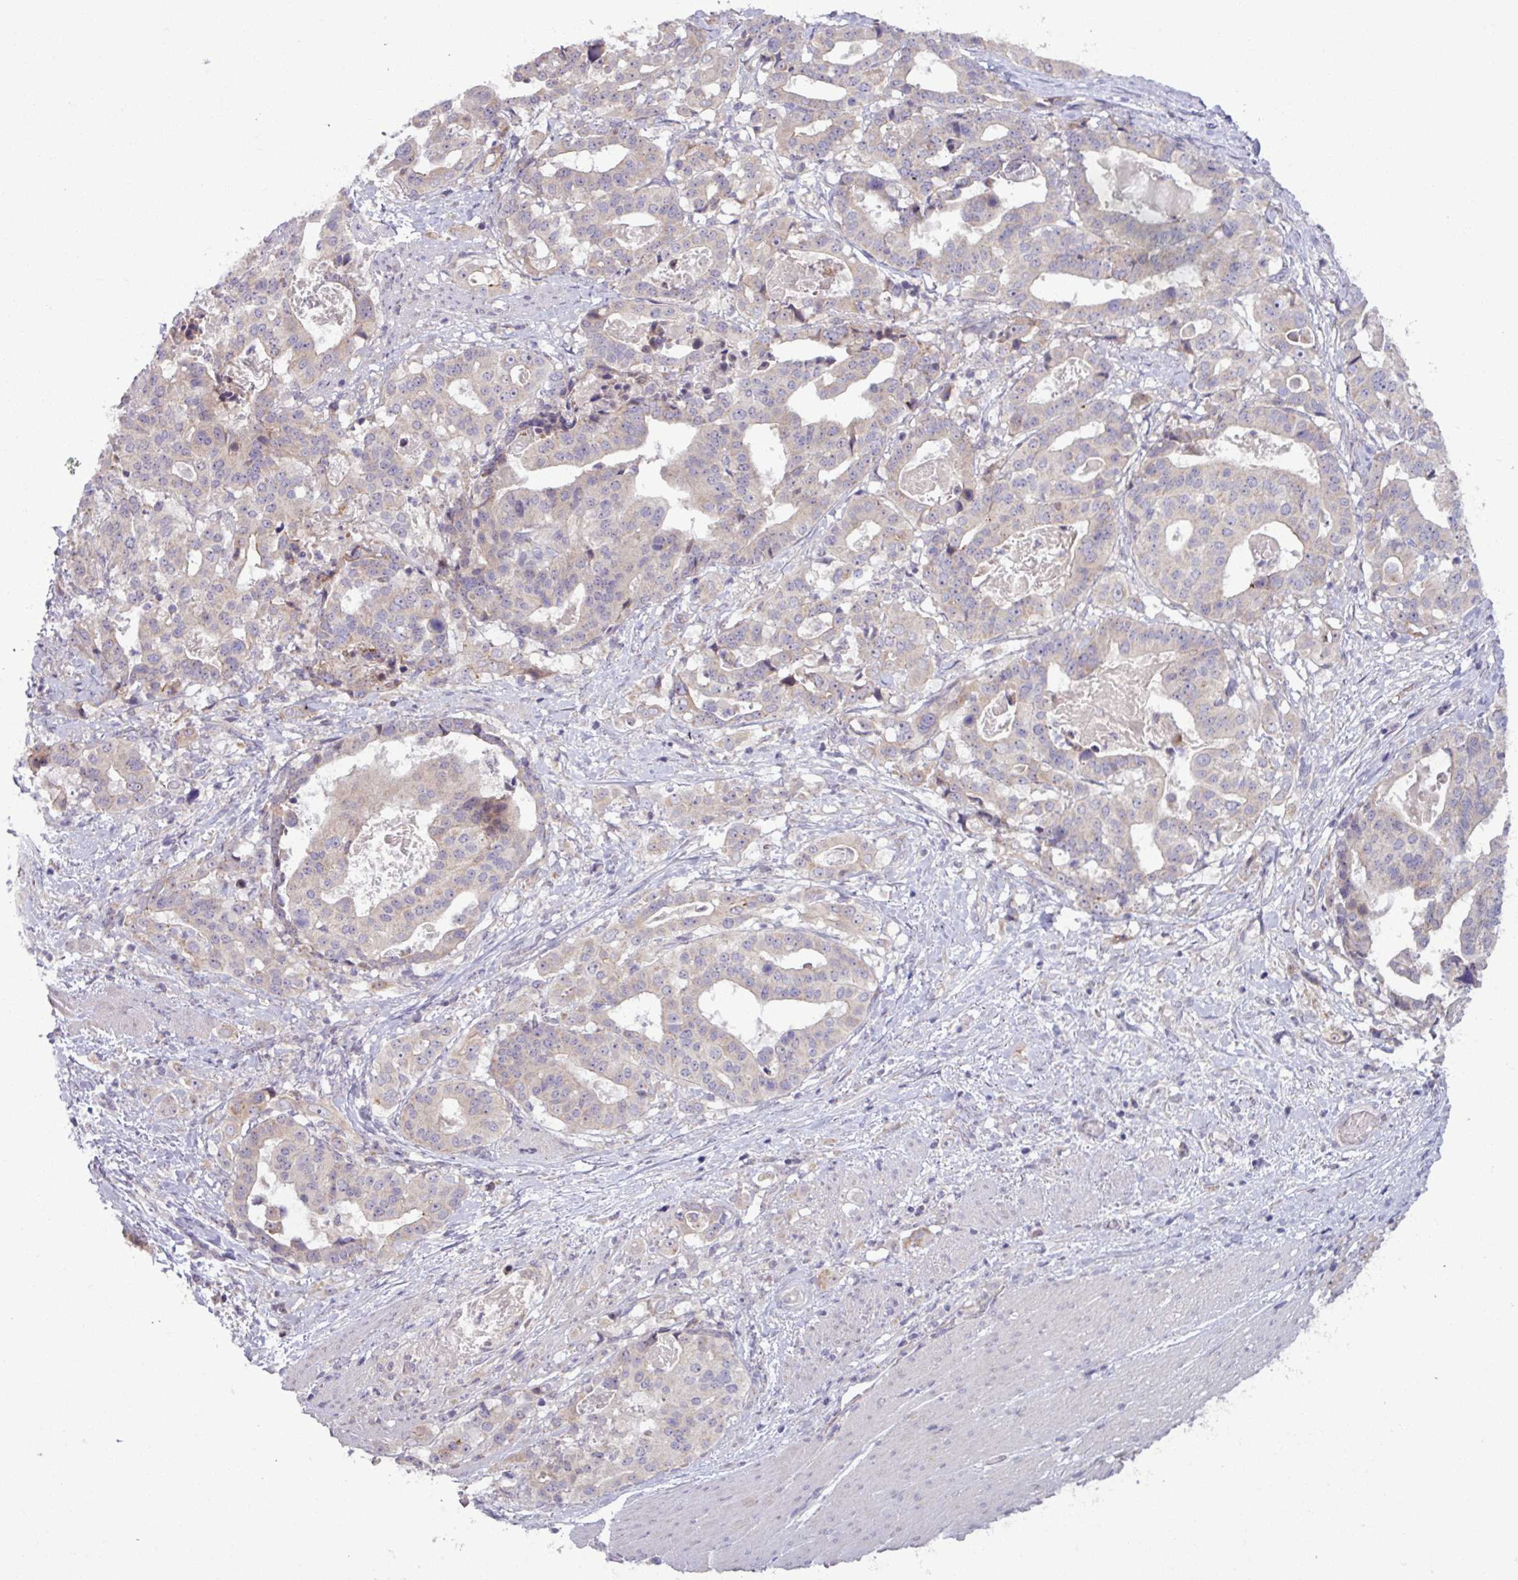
{"staining": {"intensity": "negative", "quantity": "none", "location": "none"}, "tissue": "stomach cancer", "cell_type": "Tumor cells", "image_type": "cancer", "snomed": [{"axis": "morphology", "description": "Adenocarcinoma, NOS"}, {"axis": "topography", "description": "Stomach"}], "caption": "Human stomach cancer stained for a protein using immunohistochemistry (IHC) demonstrates no expression in tumor cells.", "gene": "OGFOD3", "patient": {"sex": "male", "age": 48}}